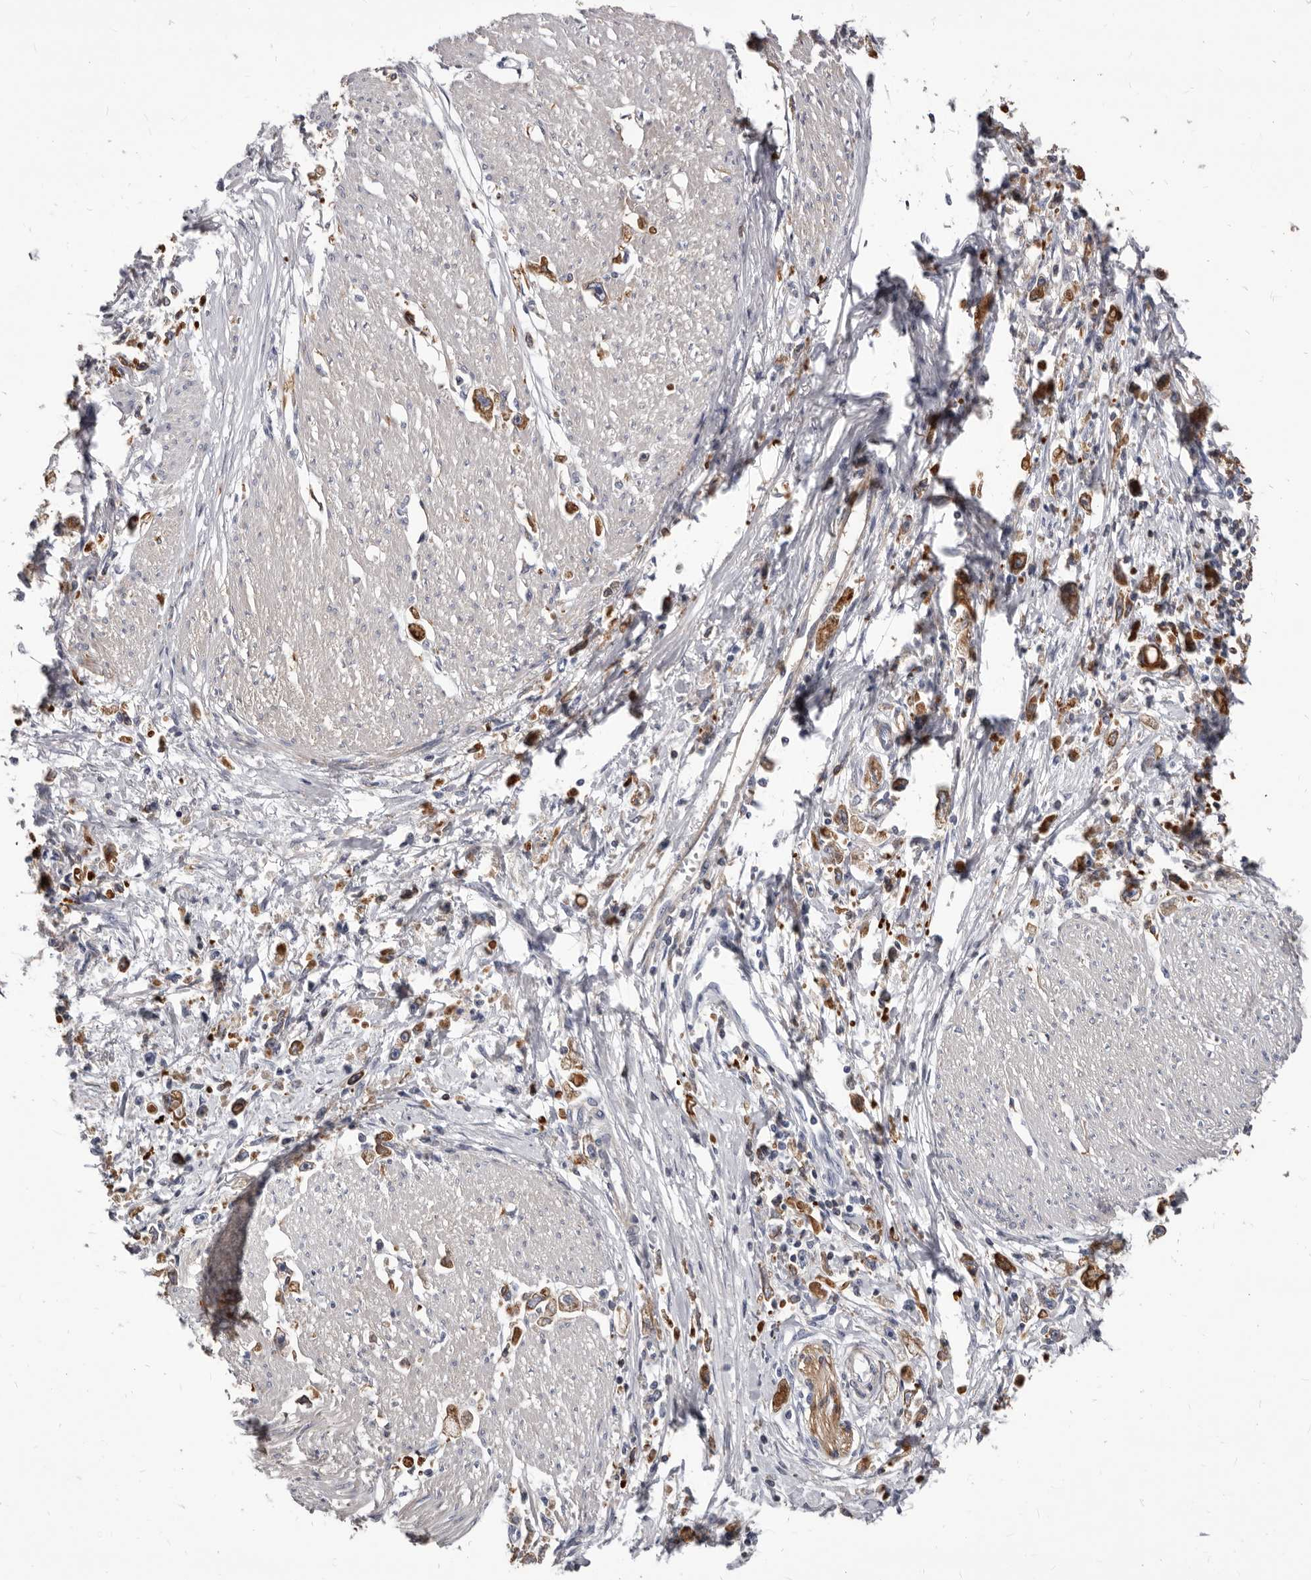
{"staining": {"intensity": "moderate", "quantity": ">75%", "location": "cytoplasmic/membranous"}, "tissue": "stomach cancer", "cell_type": "Tumor cells", "image_type": "cancer", "snomed": [{"axis": "morphology", "description": "Adenocarcinoma, NOS"}, {"axis": "topography", "description": "Stomach"}], "caption": "Immunohistochemical staining of stomach cancer shows medium levels of moderate cytoplasmic/membranous staining in about >75% of tumor cells. (DAB IHC, brown staining for protein, blue staining for nuclei).", "gene": "NIBAN1", "patient": {"sex": "female", "age": 59}}